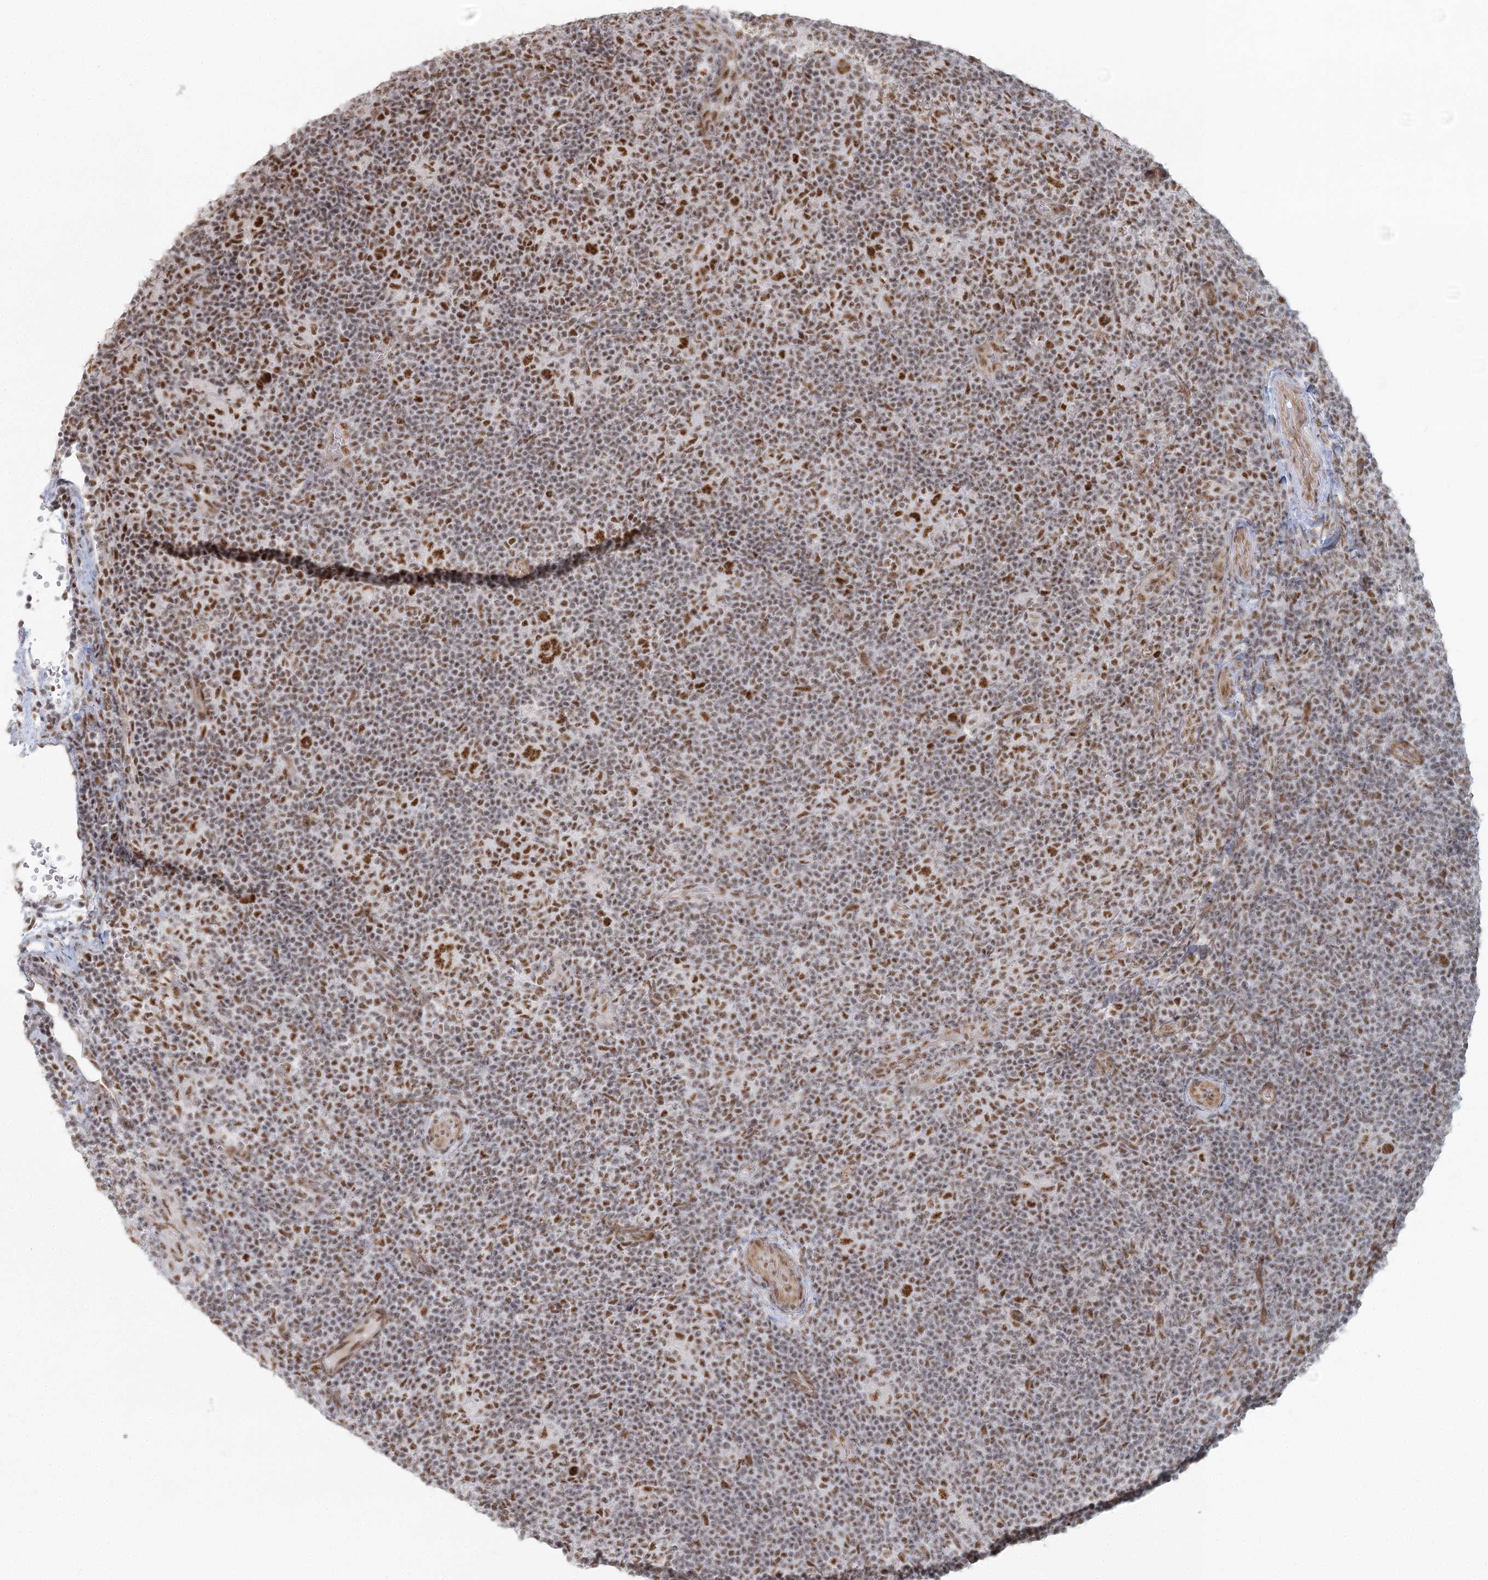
{"staining": {"intensity": "strong", "quantity": ">75%", "location": "nuclear"}, "tissue": "lymphoma", "cell_type": "Tumor cells", "image_type": "cancer", "snomed": [{"axis": "morphology", "description": "Hodgkin's disease, NOS"}, {"axis": "topography", "description": "Lymph node"}], "caption": "A high-resolution photomicrograph shows IHC staining of lymphoma, which shows strong nuclear staining in approximately >75% of tumor cells.", "gene": "U2SURP", "patient": {"sex": "female", "age": 57}}